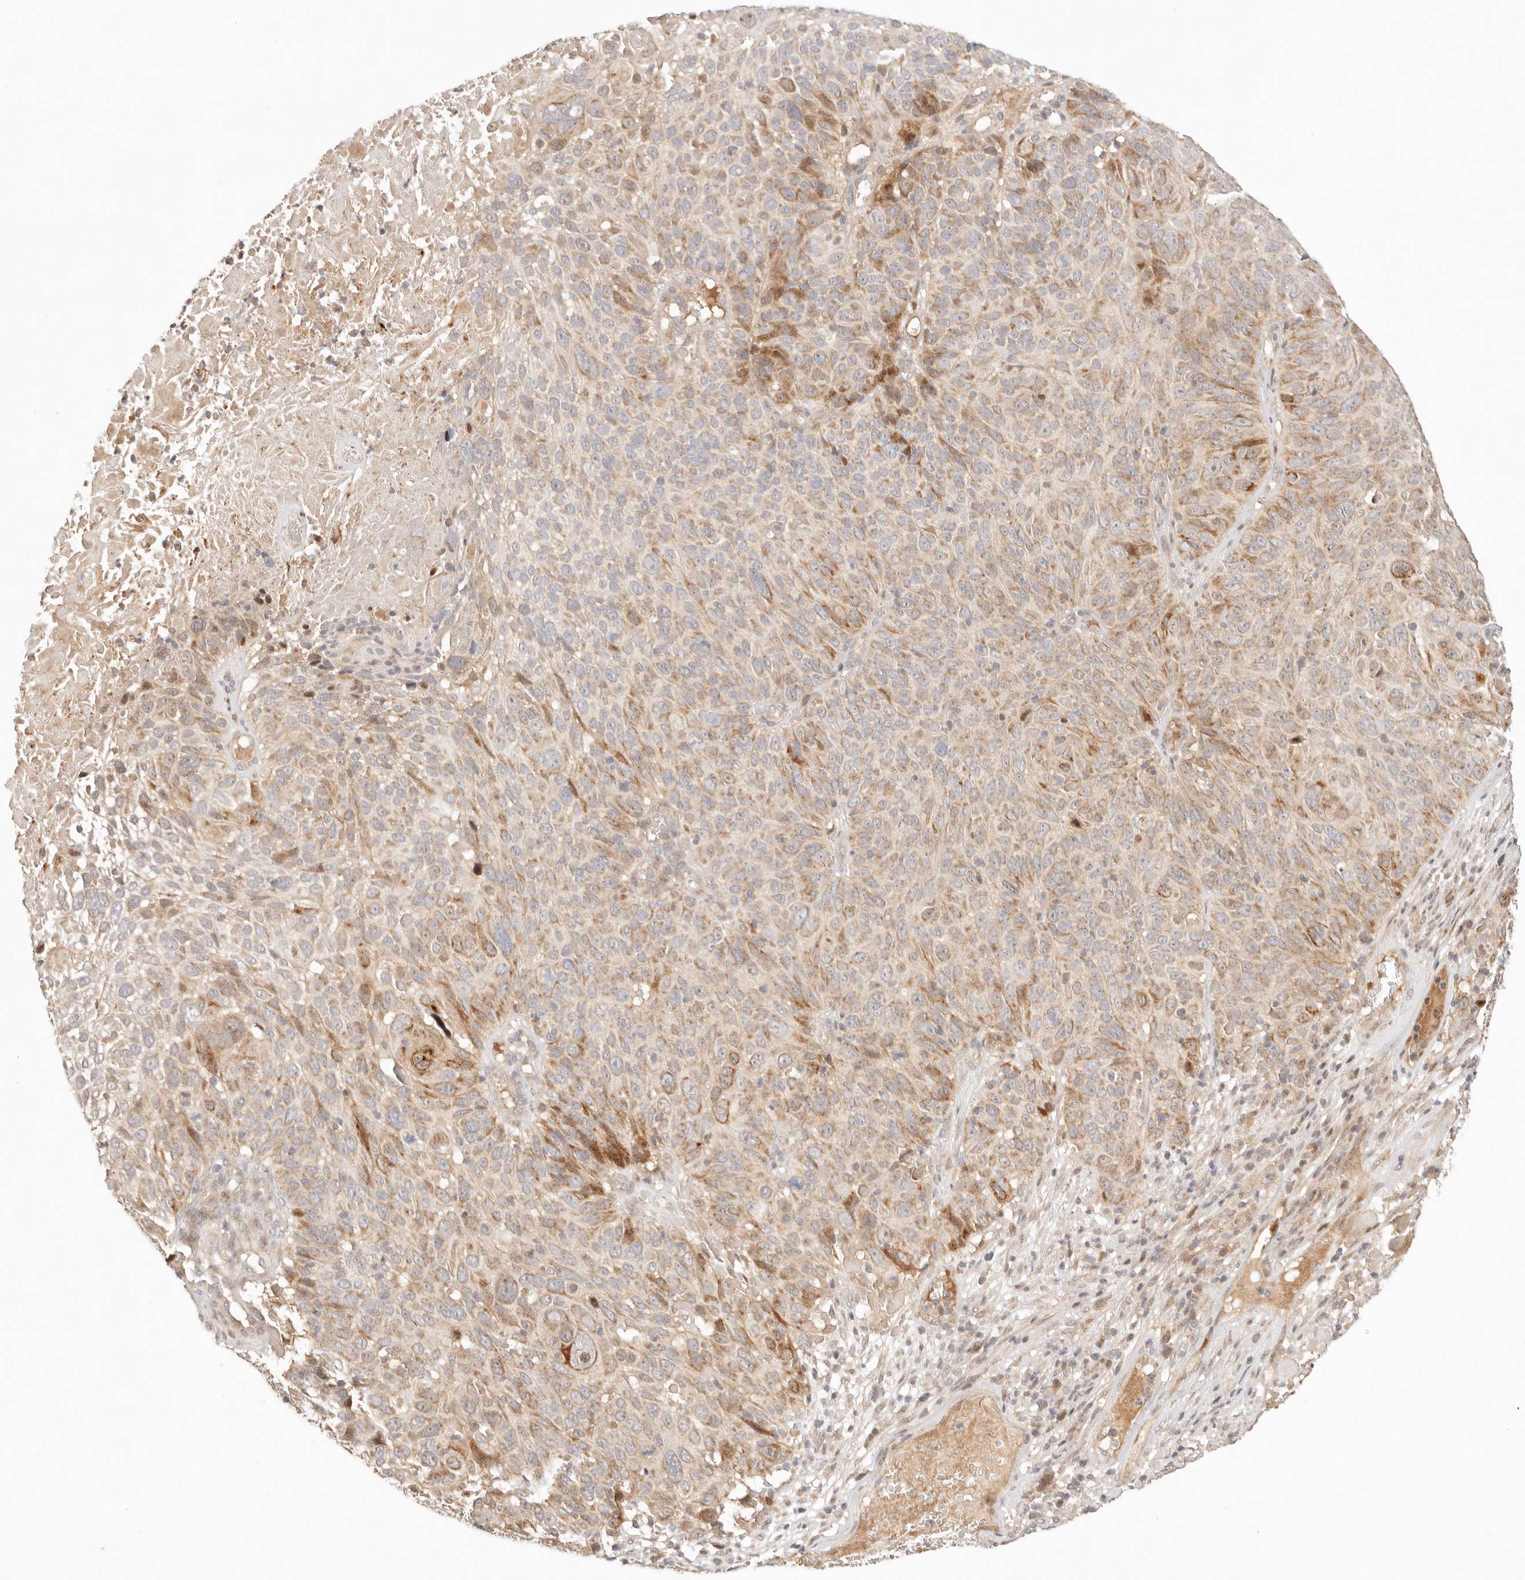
{"staining": {"intensity": "moderate", "quantity": ">75%", "location": "cytoplasmic/membranous"}, "tissue": "cervical cancer", "cell_type": "Tumor cells", "image_type": "cancer", "snomed": [{"axis": "morphology", "description": "Squamous cell carcinoma, NOS"}, {"axis": "topography", "description": "Cervix"}], "caption": "Immunohistochemical staining of human cervical cancer (squamous cell carcinoma) reveals medium levels of moderate cytoplasmic/membranous staining in approximately >75% of tumor cells.", "gene": "PHLDA3", "patient": {"sex": "female", "age": 74}}